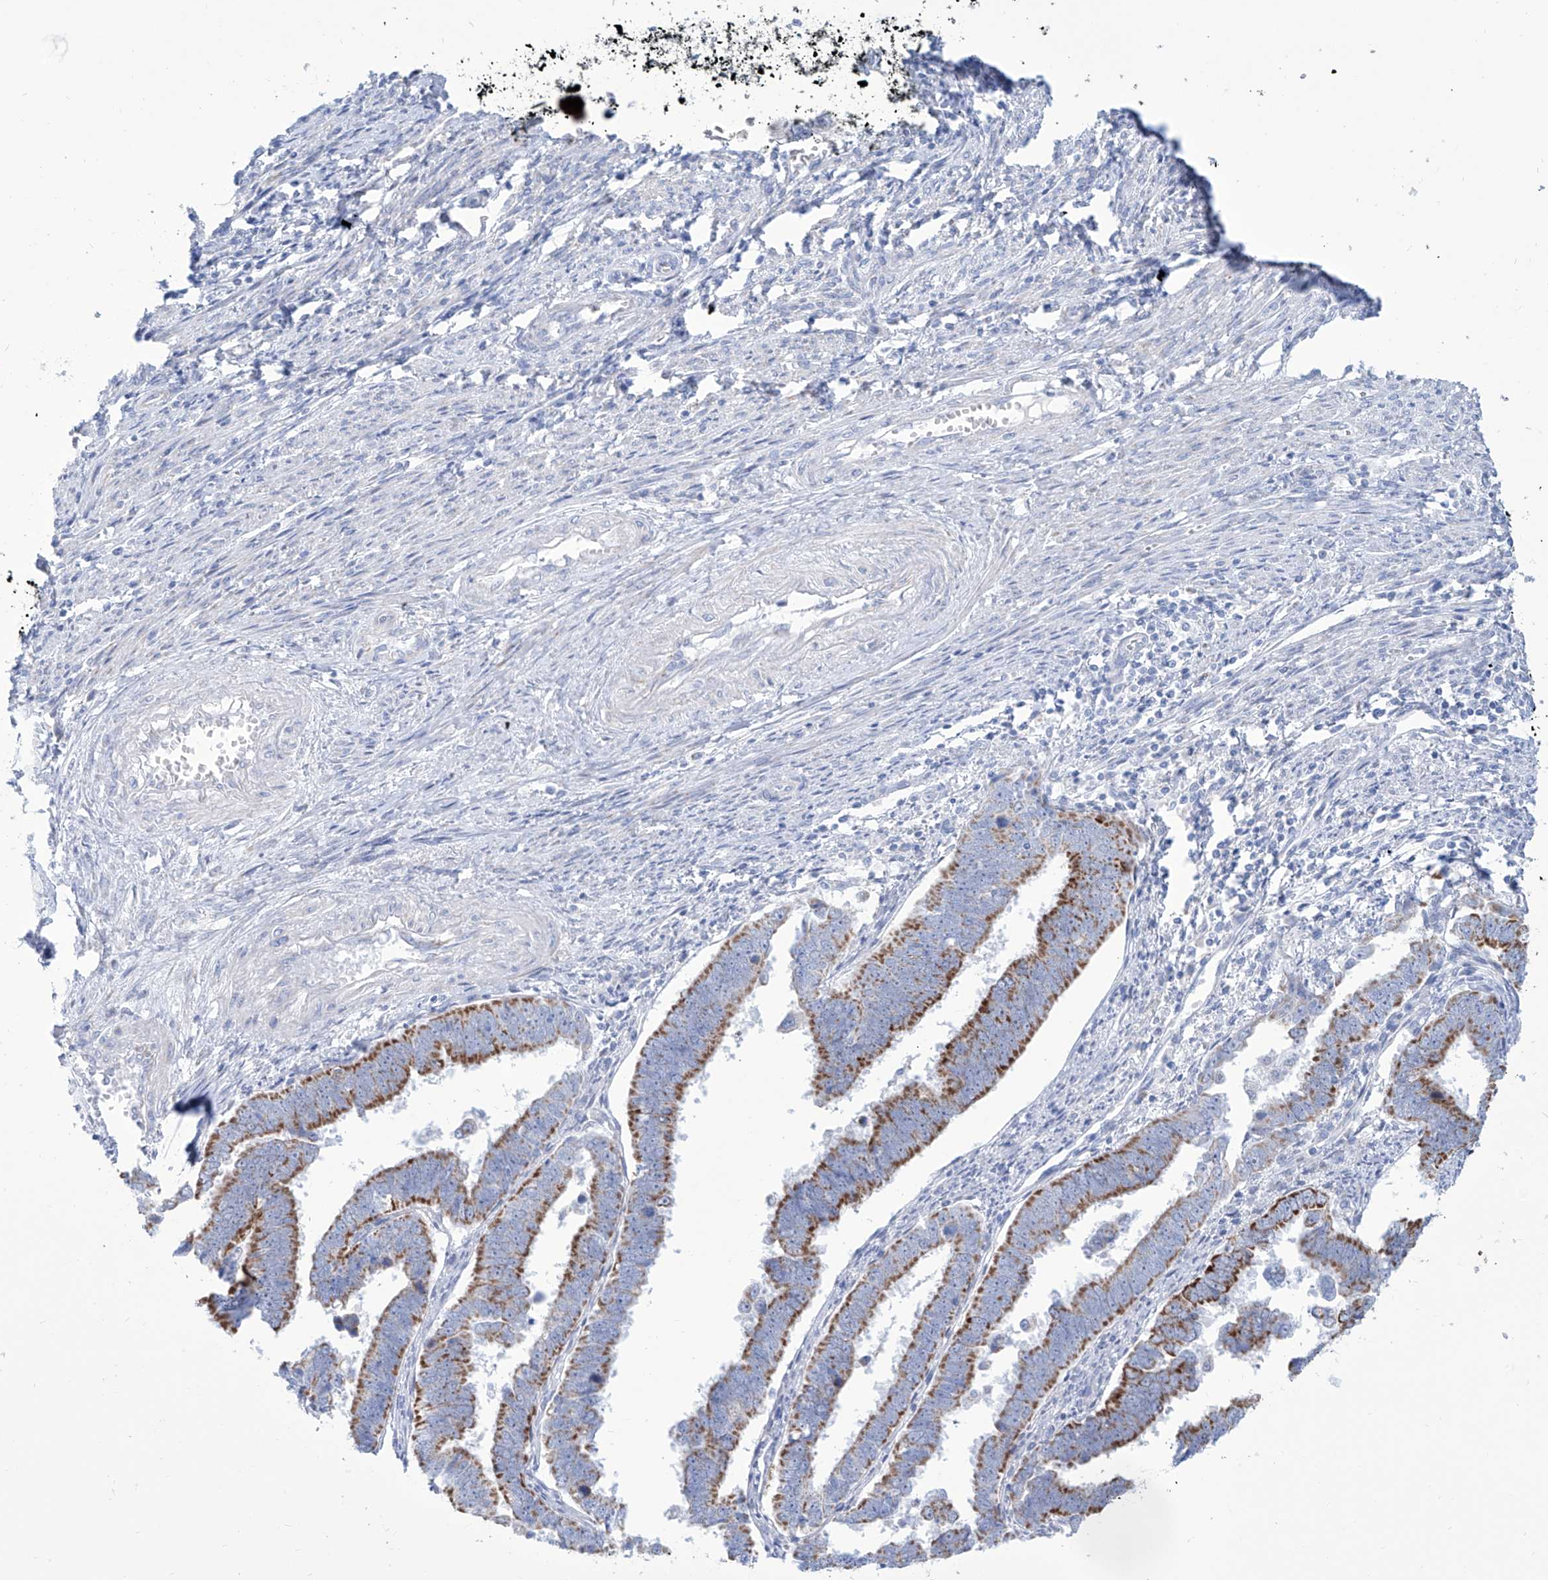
{"staining": {"intensity": "moderate", "quantity": ">75%", "location": "cytoplasmic/membranous"}, "tissue": "endometrial cancer", "cell_type": "Tumor cells", "image_type": "cancer", "snomed": [{"axis": "morphology", "description": "Adenocarcinoma, NOS"}, {"axis": "topography", "description": "Endometrium"}], "caption": "Protein analysis of adenocarcinoma (endometrial) tissue exhibits moderate cytoplasmic/membranous expression in approximately >75% of tumor cells.", "gene": "ALDH6A1", "patient": {"sex": "female", "age": 75}}